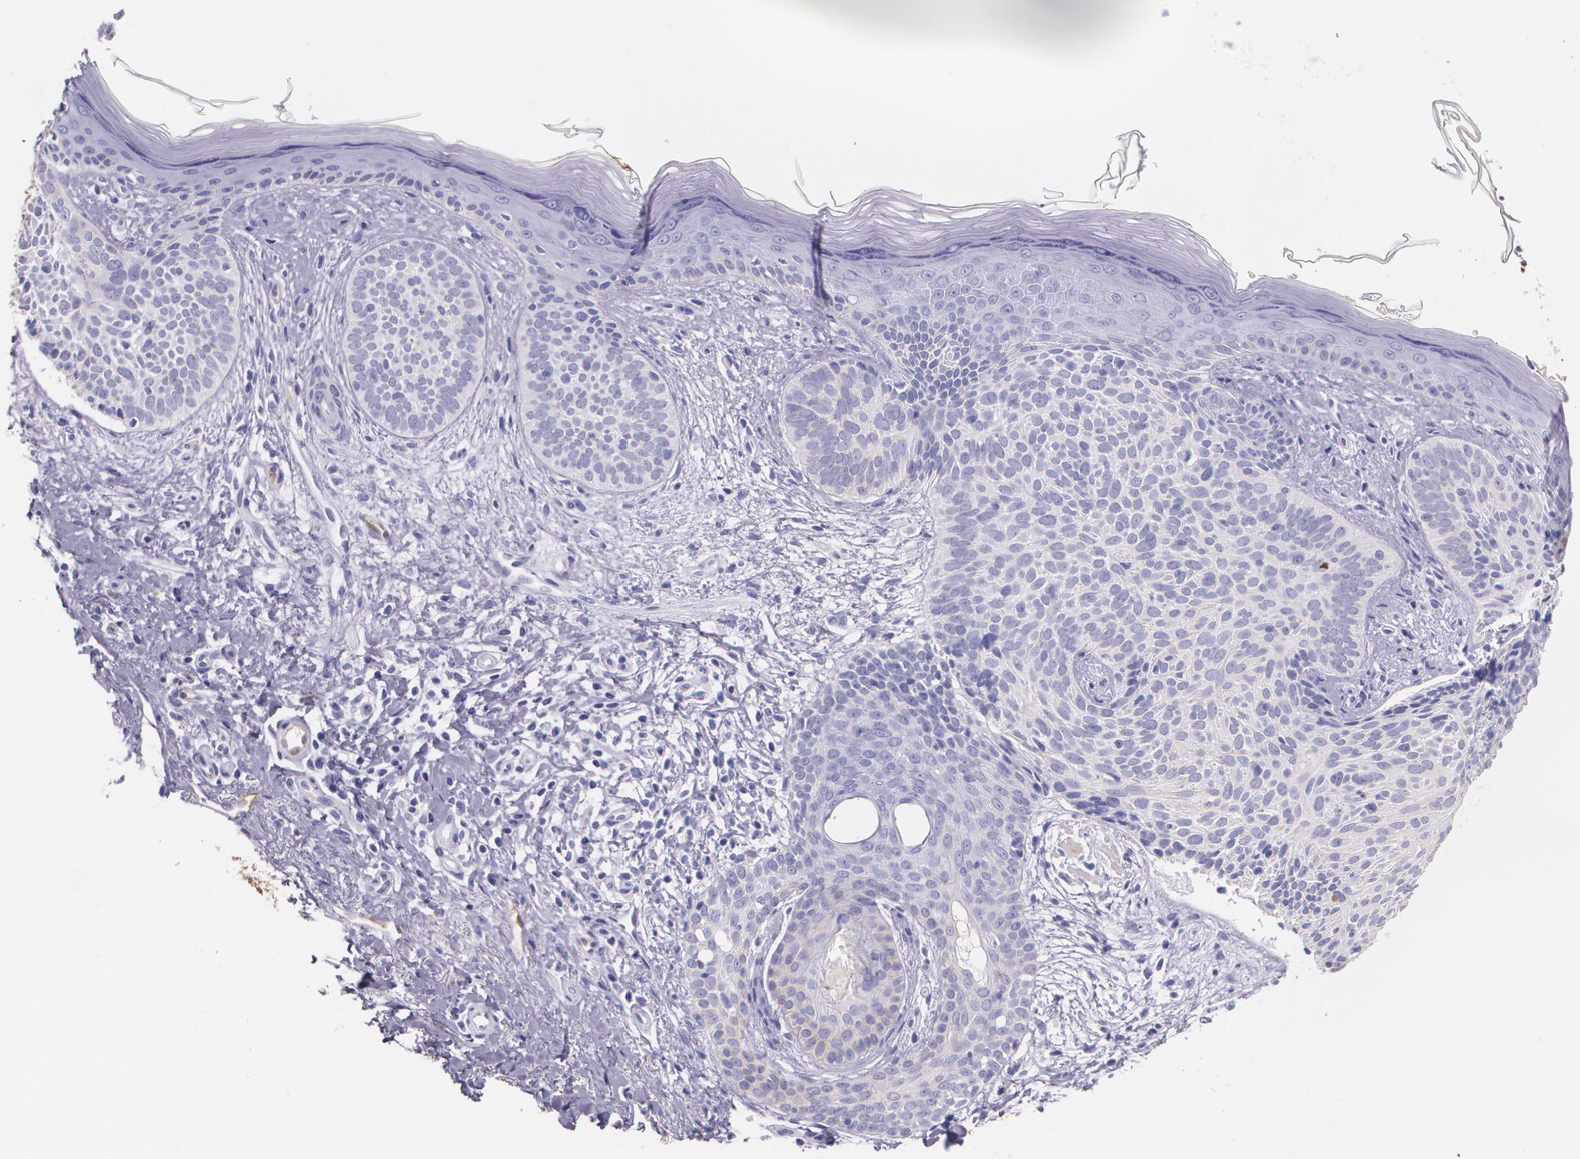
{"staining": {"intensity": "negative", "quantity": "none", "location": "none"}, "tissue": "skin cancer", "cell_type": "Tumor cells", "image_type": "cancer", "snomed": [{"axis": "morphology", "description": "Basal cell carcinoma"}, {"axis": "topography", "description": "Skin"}], "caption": "Immunohistochemistry histopathology image of neoplastic tissue: skin cancer (basal cell carcinoma) stained with DAB (3,3'-diaminobenzidine) exhibits no significant protein staining in tumor cells. Nuclei are stained in blue.", "gene": "MMP2", "patient": {"sex": "female", "age": 78}}